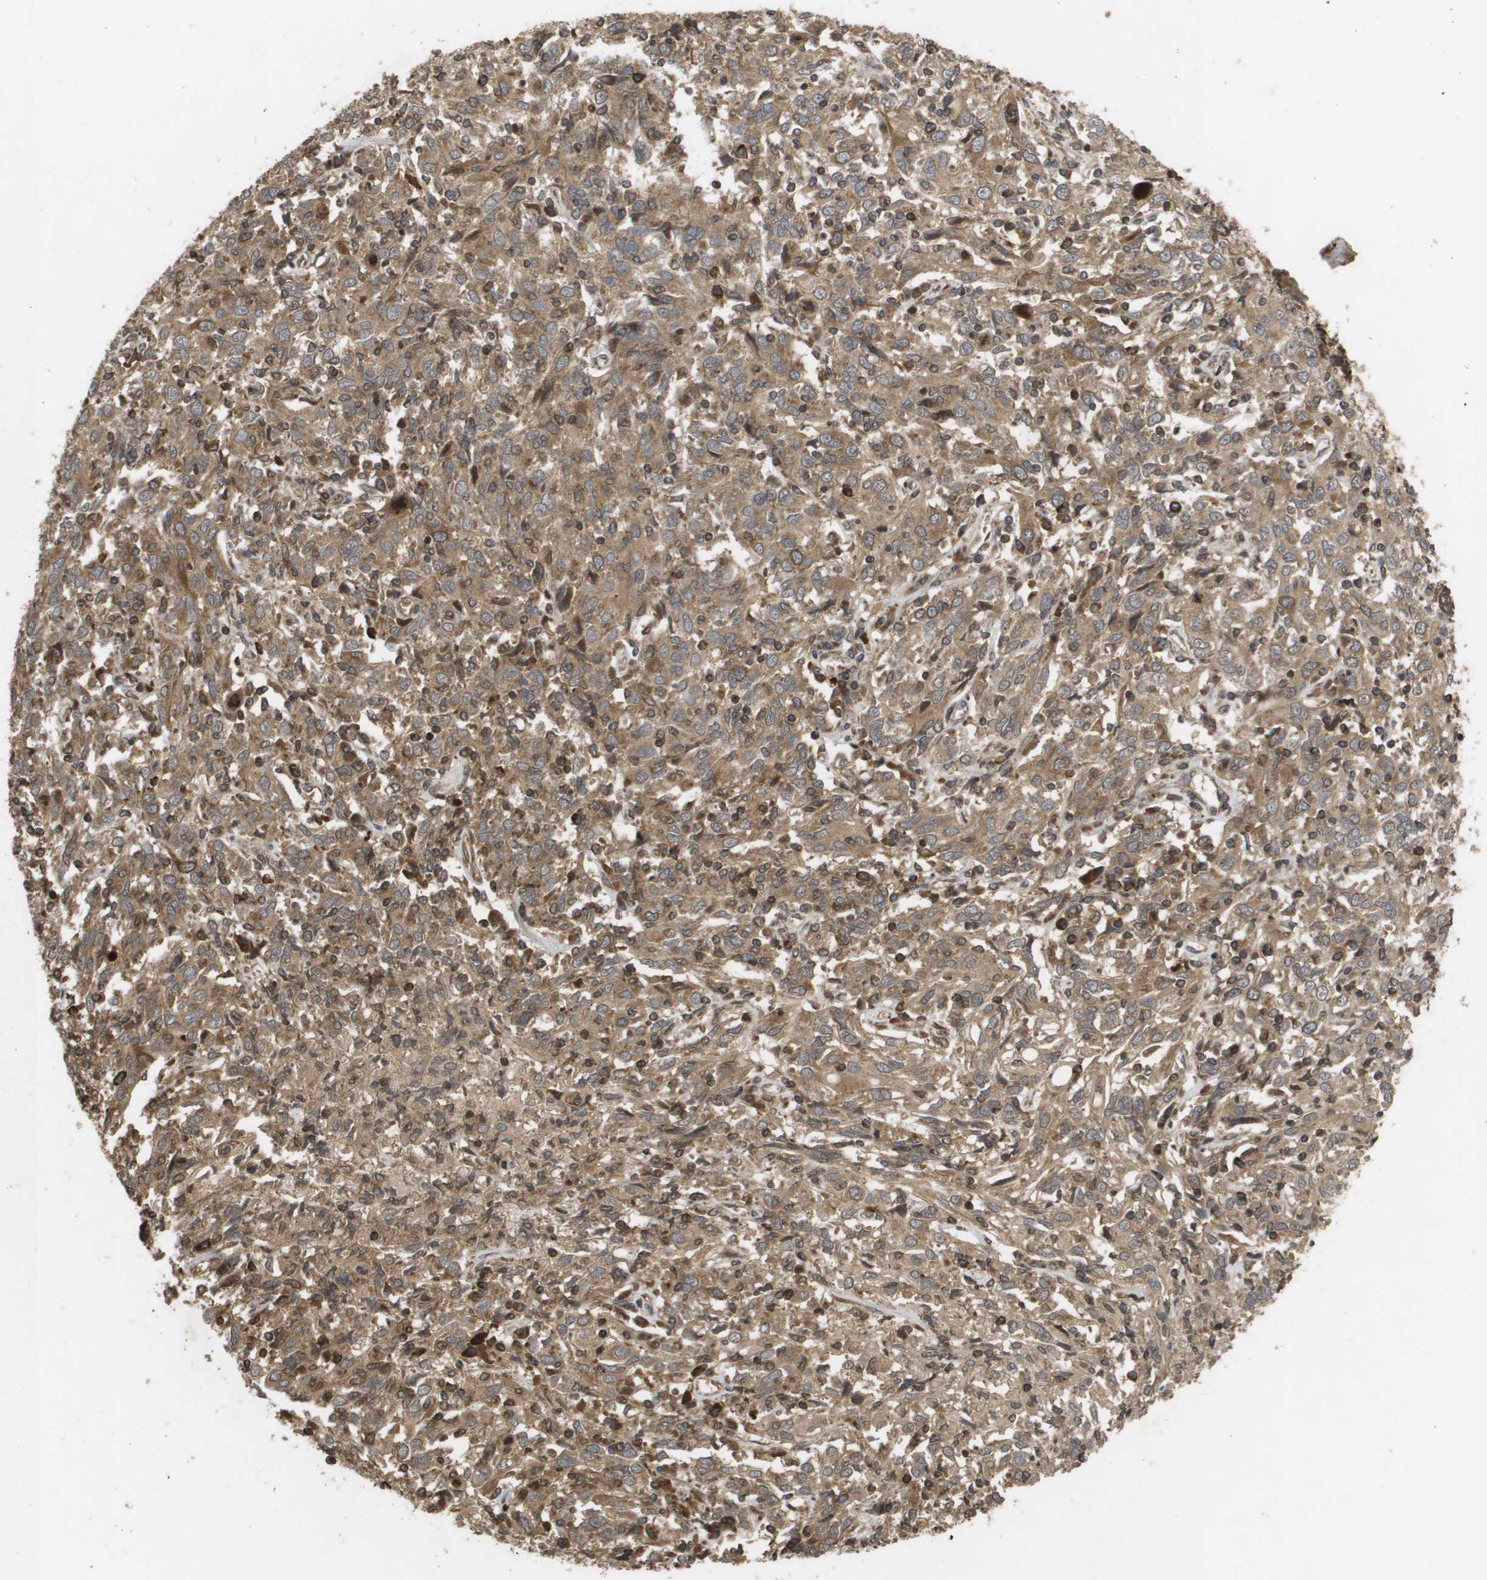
{"staining": {"intensity": "moderate", "quantity": ">75%", "location": "cytoplasmic/membranous,nuclear"}, "tissue": "cervical cancer", "cell_type": "Tumor cells", "image_type": "cancer", "snomed": [{"axis": "morphology", "description": "Squamous cell carcinoma, NOS"}, {"axis": "topography", "description": "Cervix"}], "caption": "This is an image of immunohistochemistry staining of squamous cell carcinoma (cervical), which shows moderate expression in the cytoplasmic/membranous and nuclear of tumor cells.", "gene": "KIF11", "patient": {"sex": "female", "age": 46}}